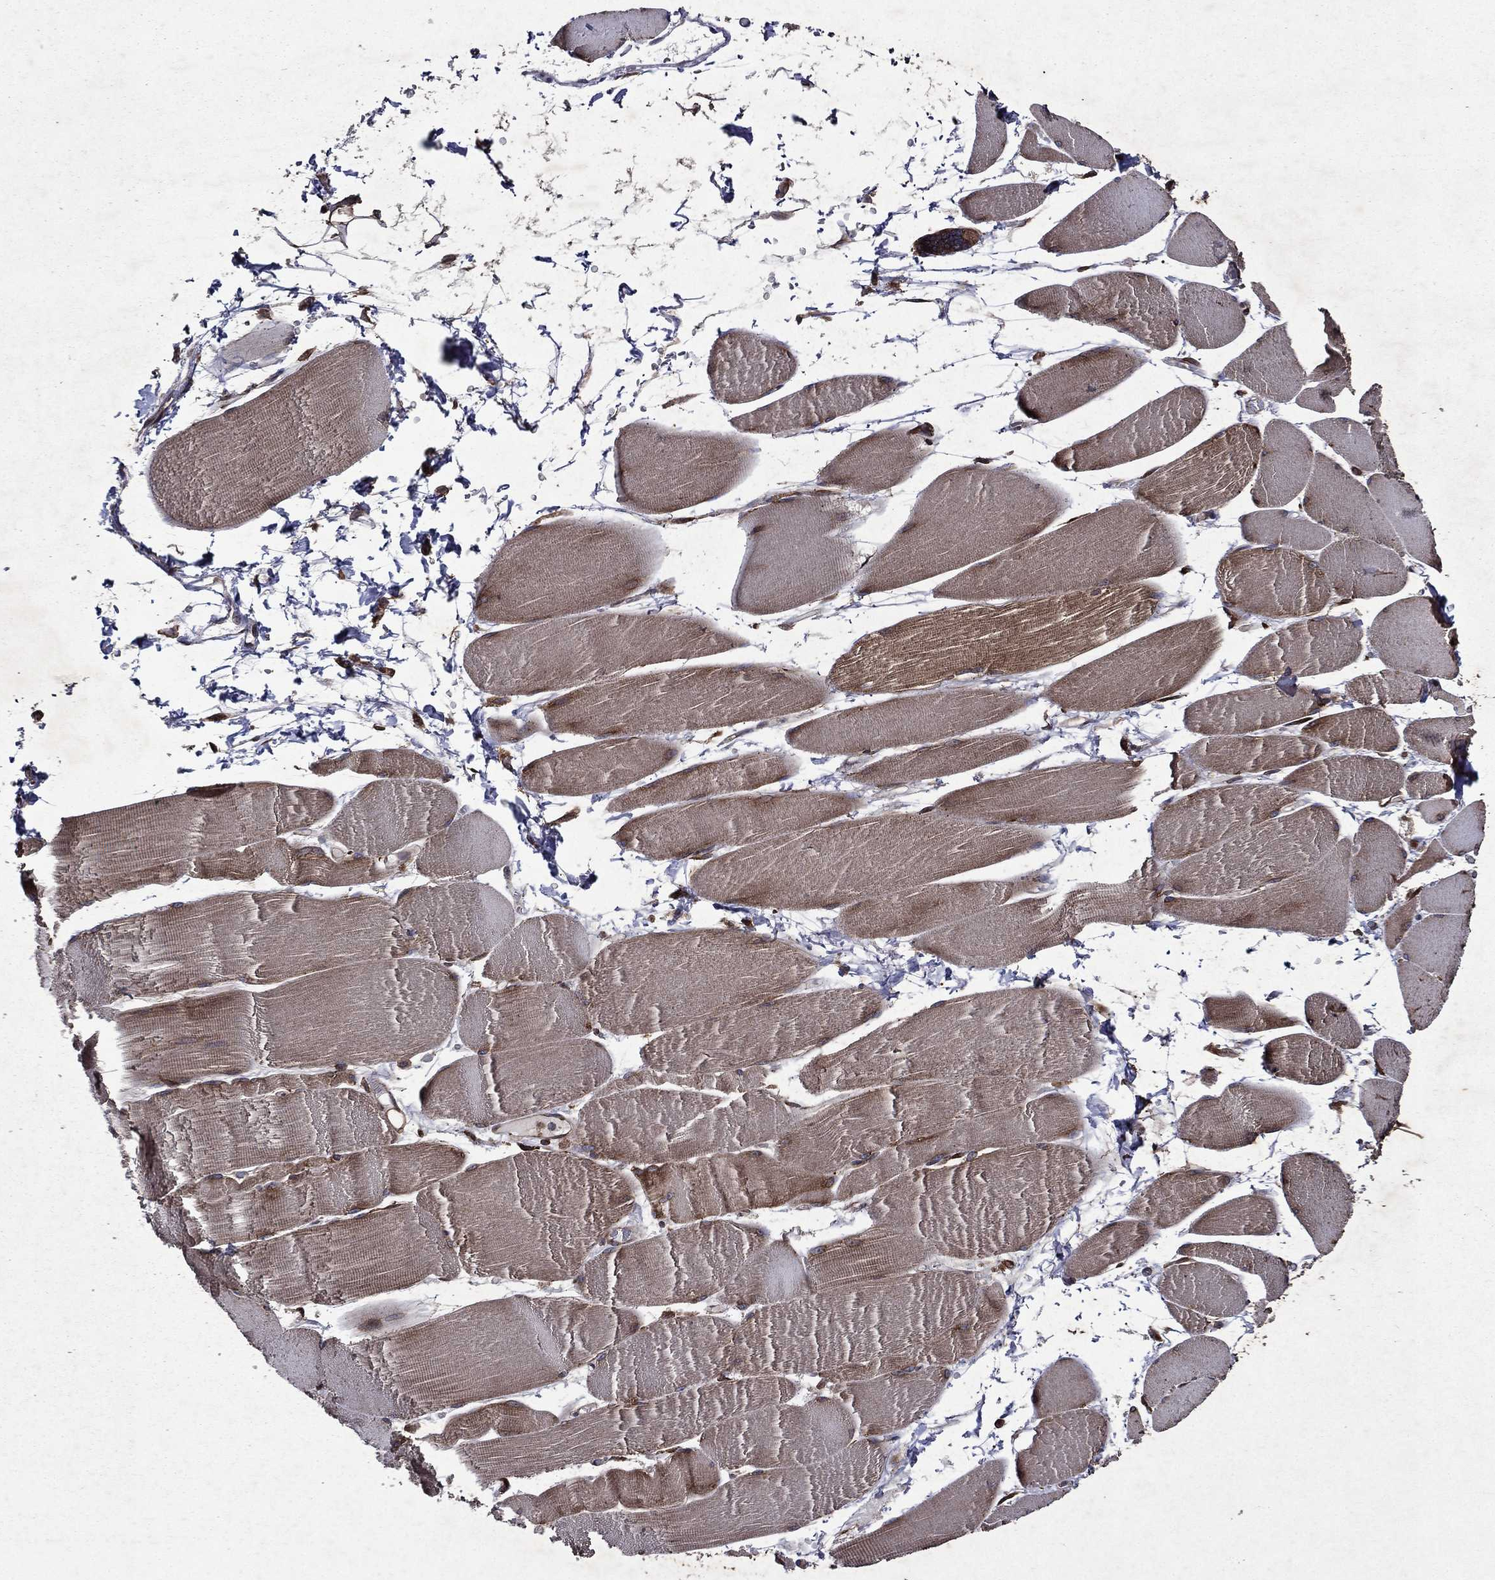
{"staining": {"intensity": "moderate", "quantity": "25%-75%", "location": "cytoplasmic/membranous,nuclear"}, "tissue": "skeletal muscle", "cell_type": "Myocytes", "image_type": "normal", "snomed": [{"axis": "morphology", "description": "Normal tissue, NOS"}, {"axis": "topography", "description": "Skeletal muscle"}], "caption": "This histopathology image displays immunohistochemistry staining of unremarkable skeletal muscle, with medium moderate cytoplasmic/membranous,nuclear expression in about 25%-75% of myocytes.", "gene": "EIF2B4", "patient": {"sex": "male", "age": 56}}